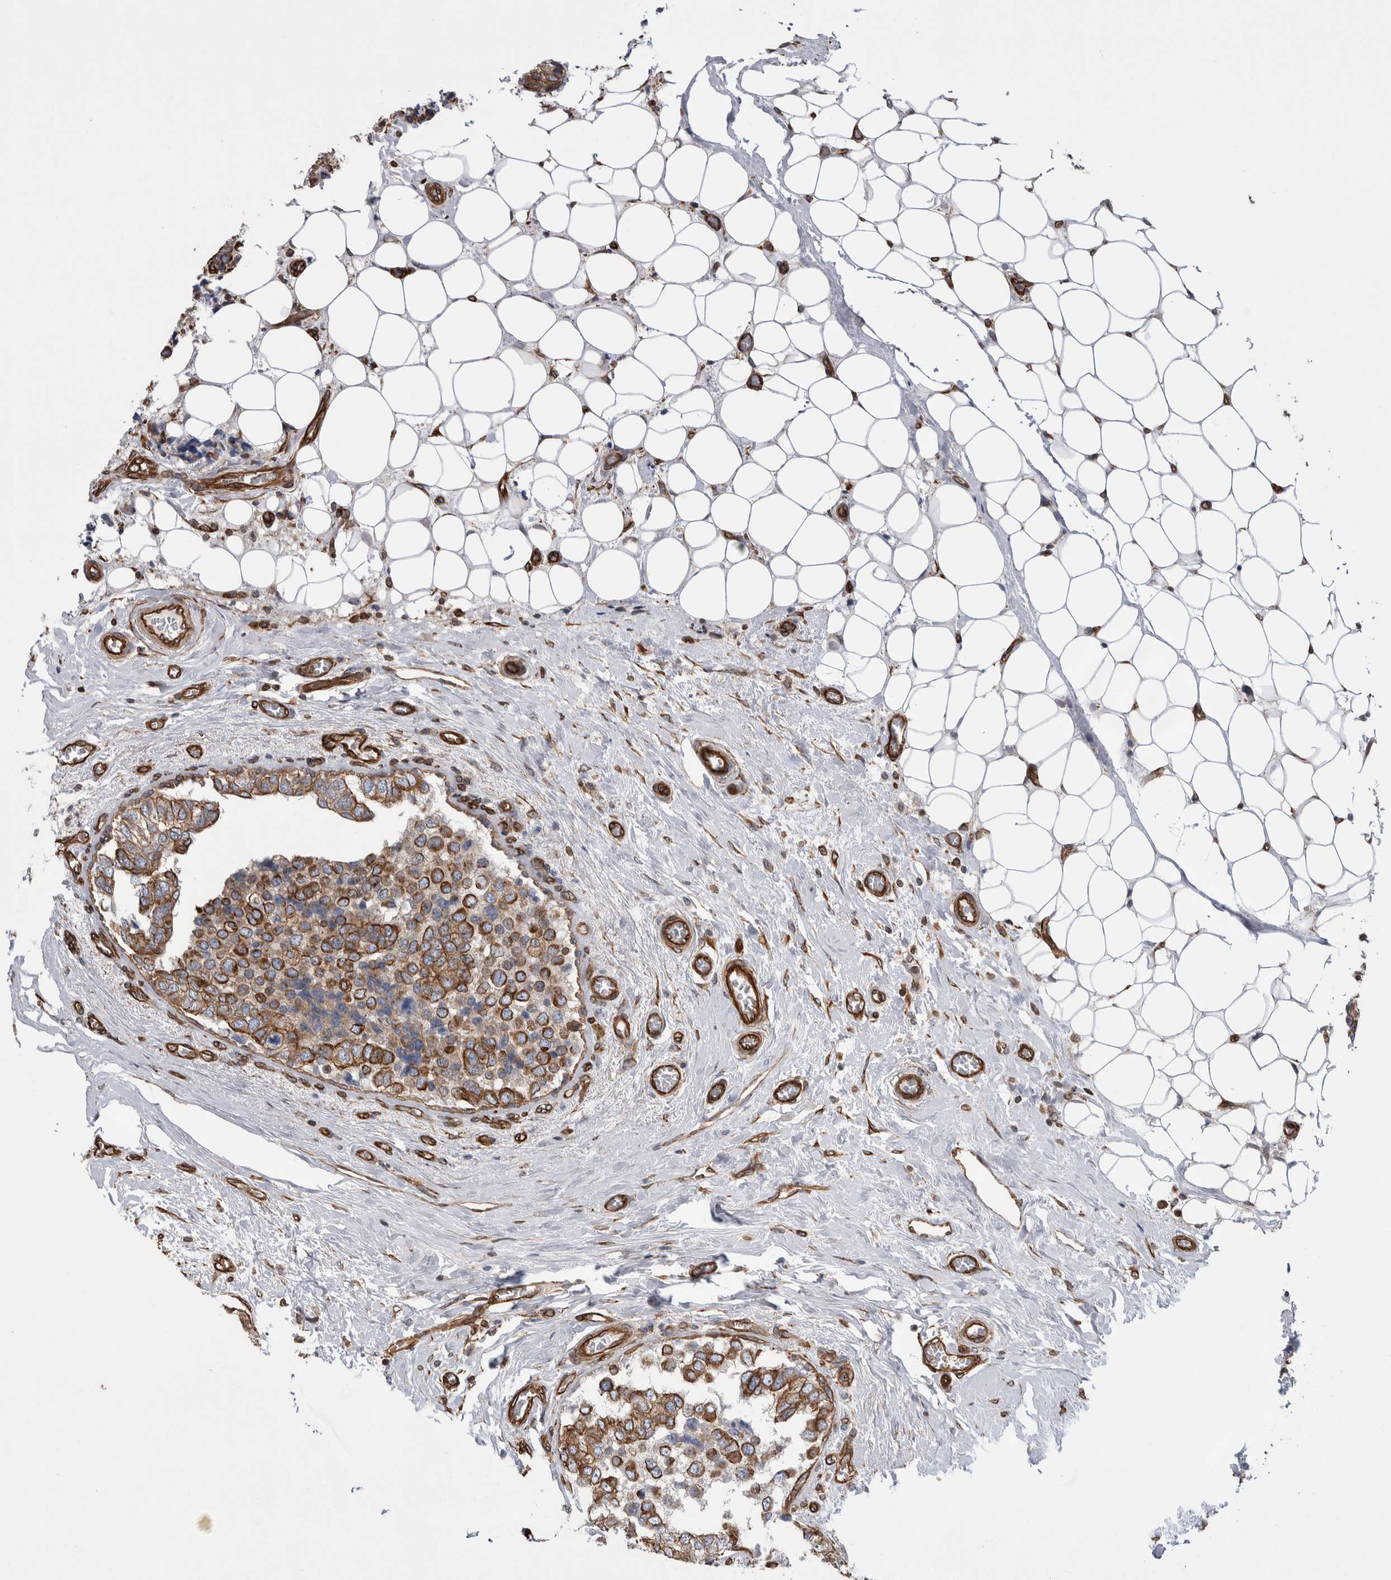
{"staining": {"intensity": "moderate", "quantity": ">75%", "location": "cytoplasmic/membranous"}, "tissue": "breast cancer", "cell_type": "Tumor cells", "image_type": "cancer", "snomed": [{"axis": "morphology", "description": "Normal tissue, NOS"}, {"axis": "morphology", "description": "Duct carcinoma"}, {"axis": "topography", "description": "Breast"}], "caption": "Brown immunohistochemical staining in breast intraductal carcinoma shows moderate cytoplasmic/membranous staining in about >75% of tumor cells. (Stains: DAB in brown, nuclei in blue, Microscopy: brightfield microscopy at high magnification).", "gene": "KIF12", "patient": {"sex": "female", "age": 43}}